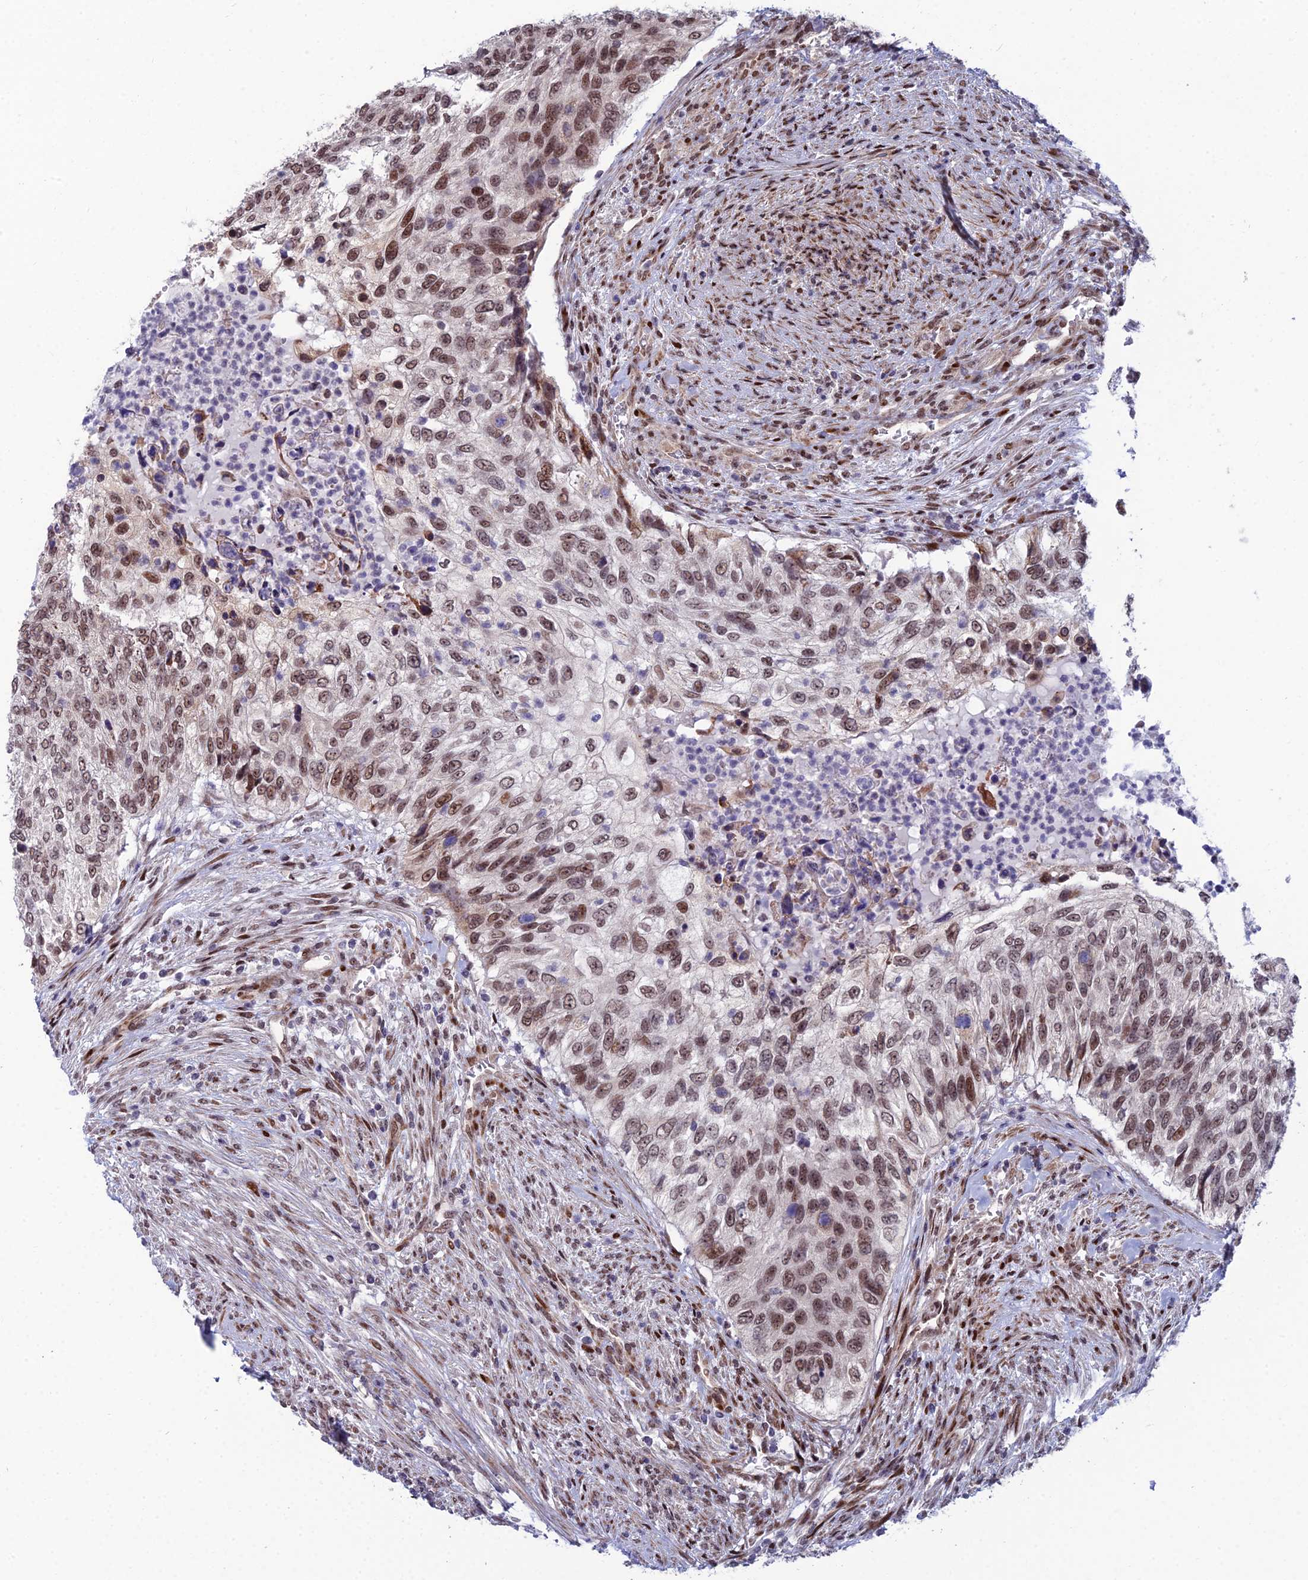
{"staining": {"intensity": "moderate", "quantity": "25%-75%", "location": "nuclear"}, "tissue": "urothelial cancer", "cell_type": "Tumor cells", "image_type": "cancer", "snomed": [{"axis": "morphology", "description": "Urothelial carcinoma, High grade"}, {"axis": "topography", "description": "Urinary bladder"}], "caption": "IHC (DAB (3,3'-diaminobenzidine)) staining of urothelial carcinoma (high-grade) shows moderate nuclear protein staining in about 25%-75% of tumor cells. Using DAB (3,3'-diaminobenzidine) (brown) and hematoxylin (blue) stains, captured at high magnification using brightfield microscopy.", "gene": "ZNF668", "patient": {"sex": "female", "age": 60}}